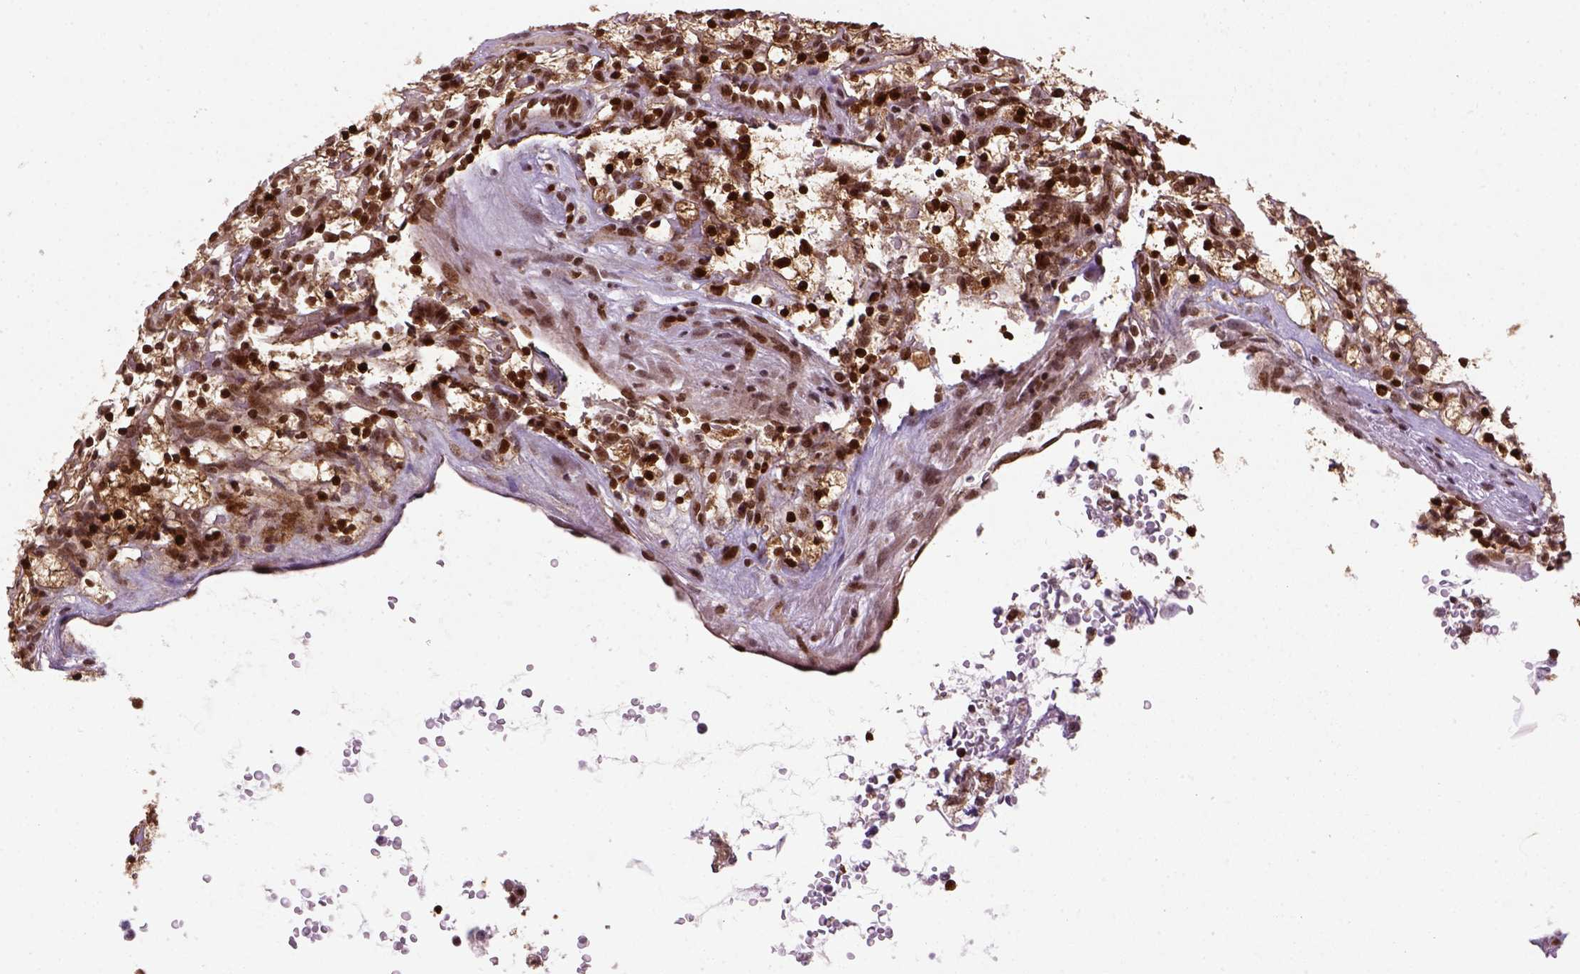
{"staining": {"intensity": "strong", "quantity": ">75%", "location": "nuclear"}, "tissue": "renal cancer", "cell_type": "Tumor cells", "image_type": "cancer", "snomed": [{"axis": "morphology", "description": "Adenocarcinoma, NOS"}, {"axis": "topography", "description": "Kidney"}], "caption": "DAB immunohistochemical staining of renal cancer (adenocarcinoma) reveals strong nuclear protein positivity in about >75% of tumor cells.", "gene": "MGMT", "patient": {"sex": "female", "age": 64}}